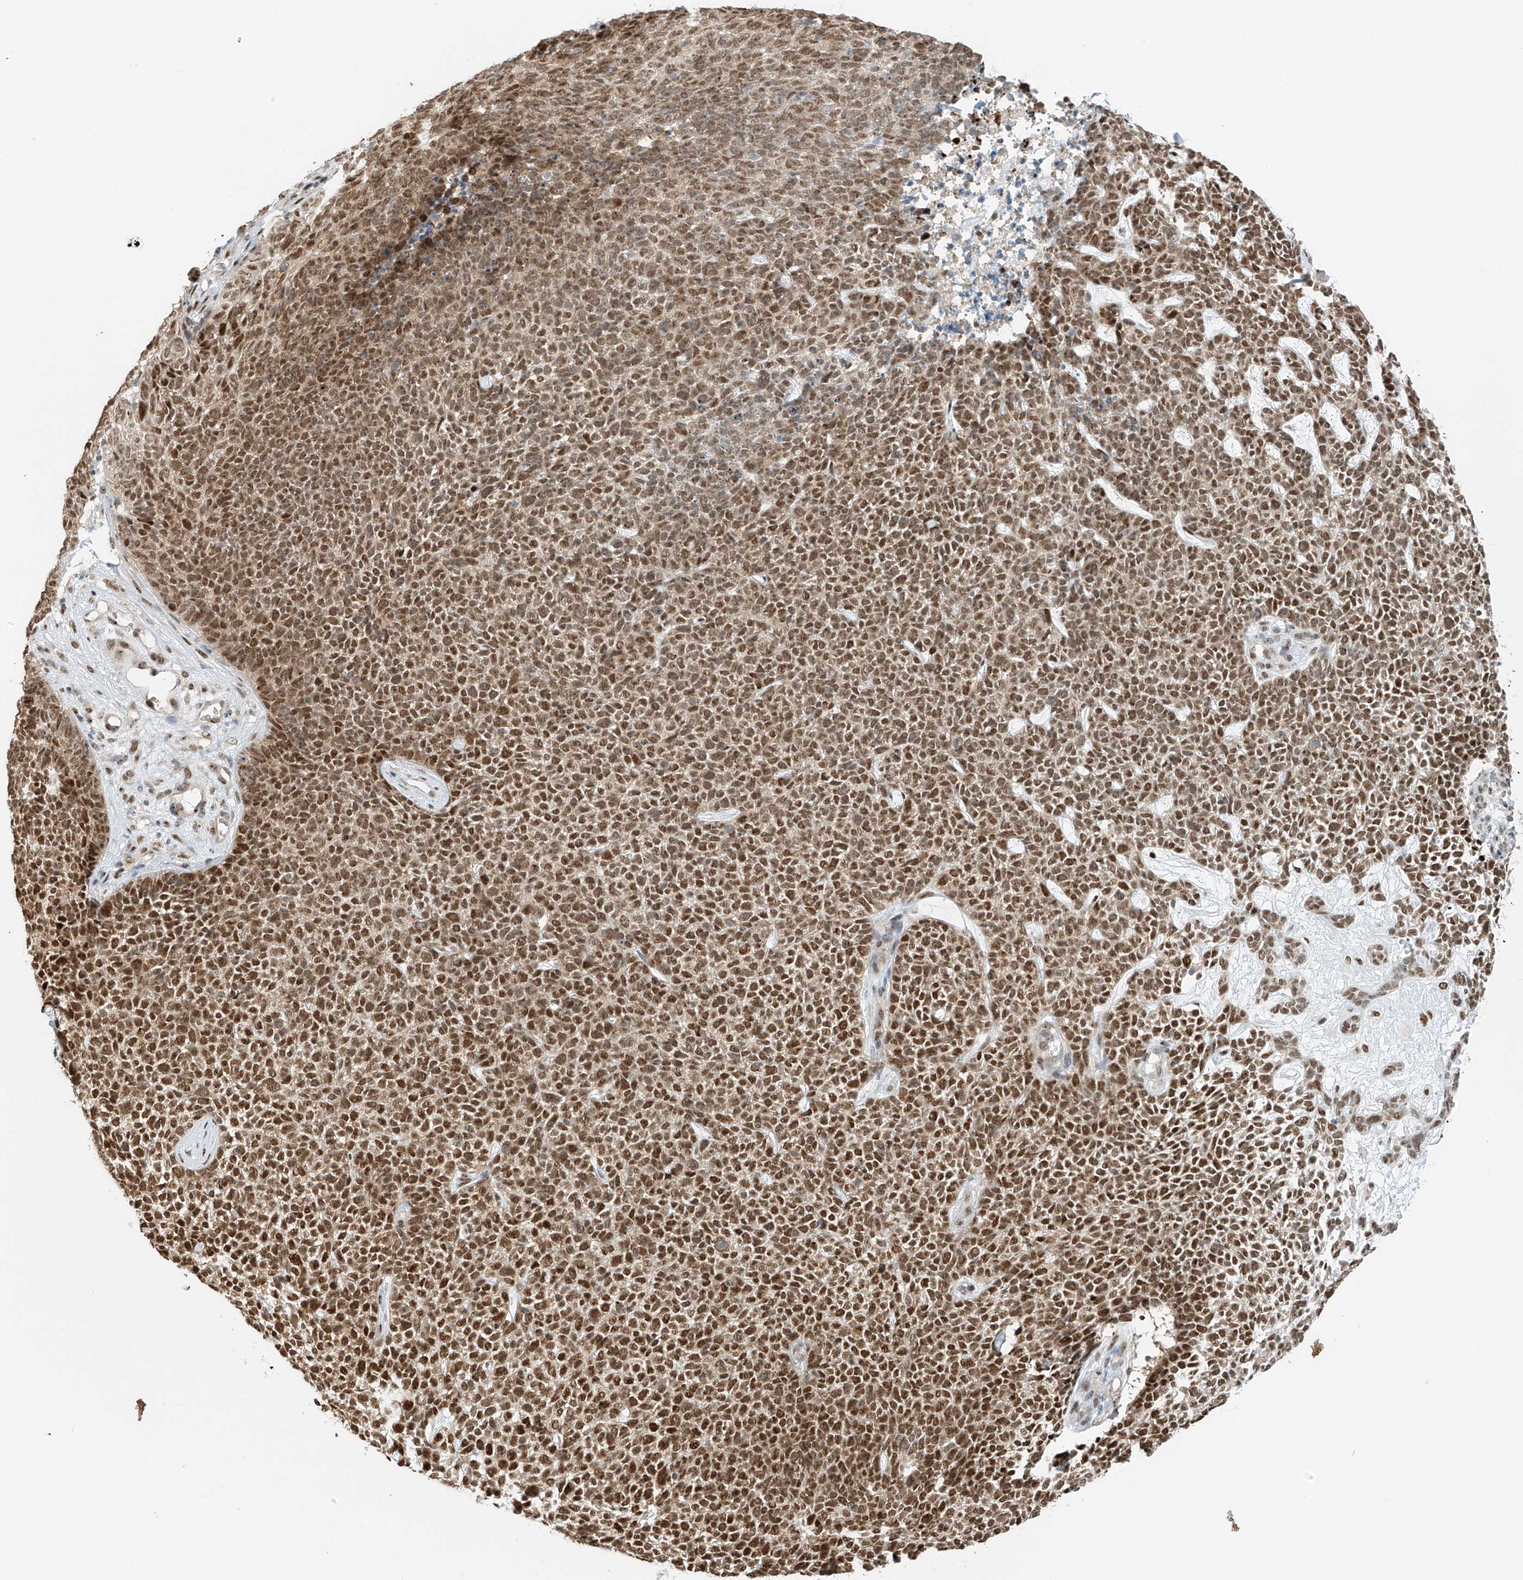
{"staining": {"intensity": "strong", "quantity": ">75%", "location": "nuclear"}, "tissue": "skin cancer", "cell_type": "Tumor cells", "image_type": "cancer", "snomed": [{"axis": "morphology", "description": "Basal cell carcinoma"}, {"axis": "topography", "description": "Skin"}], "caption": "A micrograph showing strong nuclear expression in about >75% of tumor cells in skin cancer, as visualized by brown immunohistochemical staining.", "gene": "ZNF514", "patient": {"sex": "female", "age": 84}}